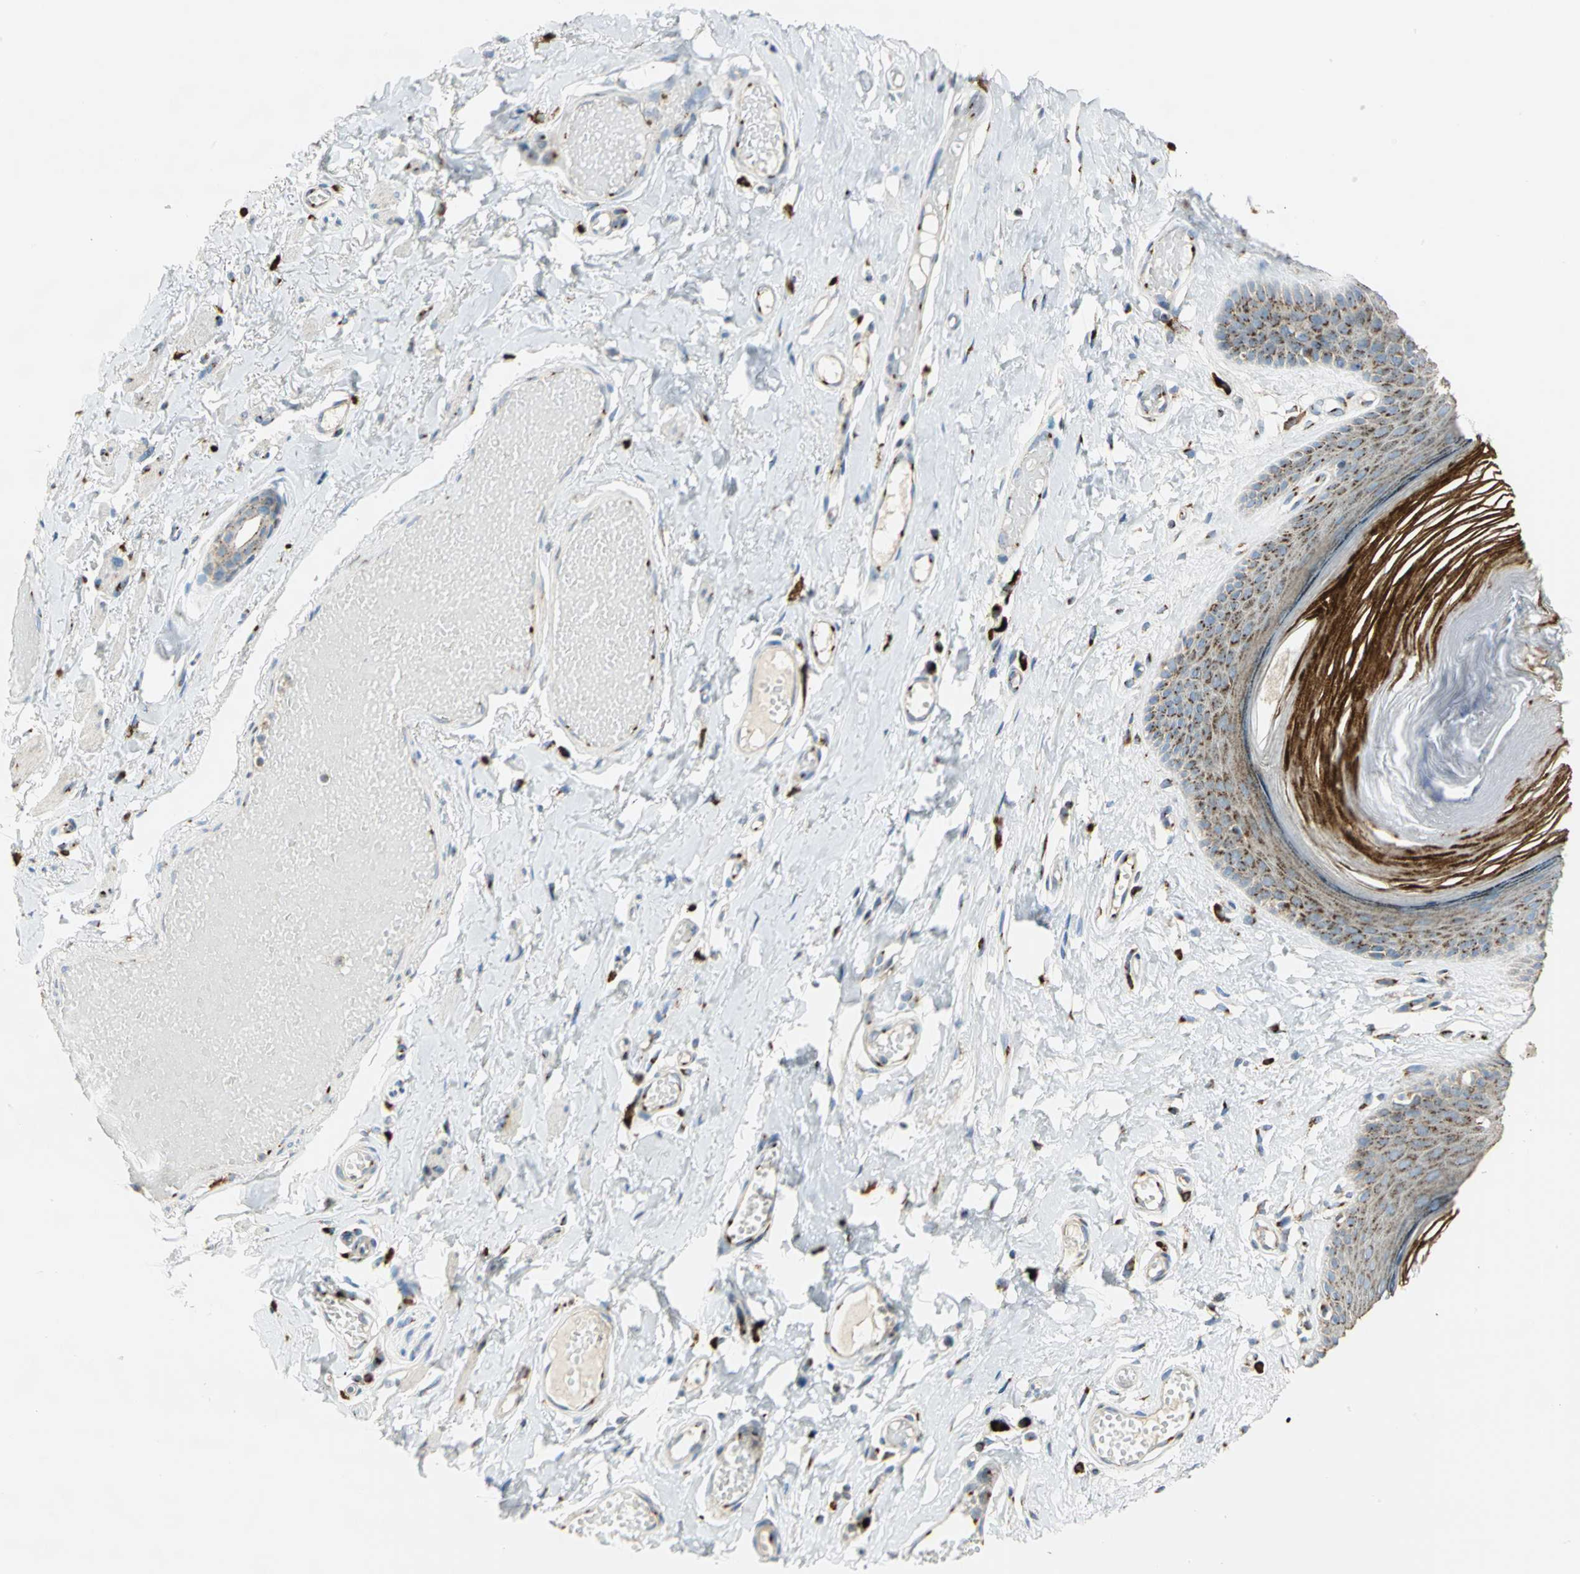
{"staining": {"intensity": "strong", "quantity": "<25%", "location": "cytoplasmic/membranous"}, "tissue": "skin", "cell_type": "Epidermal cells", "image_type": "normal", "snomed": [{"axis": "morphology", "description": "Normal tissue, NOS"}, {"axis": "morphology", "description": "Inflammation, NOS"}, {"axis": "topography", "description": "Vulva"}], "caption": "Immunohistochemistry histopathology image of unremarkable skin stained for a protein (brown), which exhibits medium levels of strong cytoplasmic/membranous expression in about <25% of epidermal cells.", "gene": "GPR3", "patient": {"sex": "female", "age": 84}}